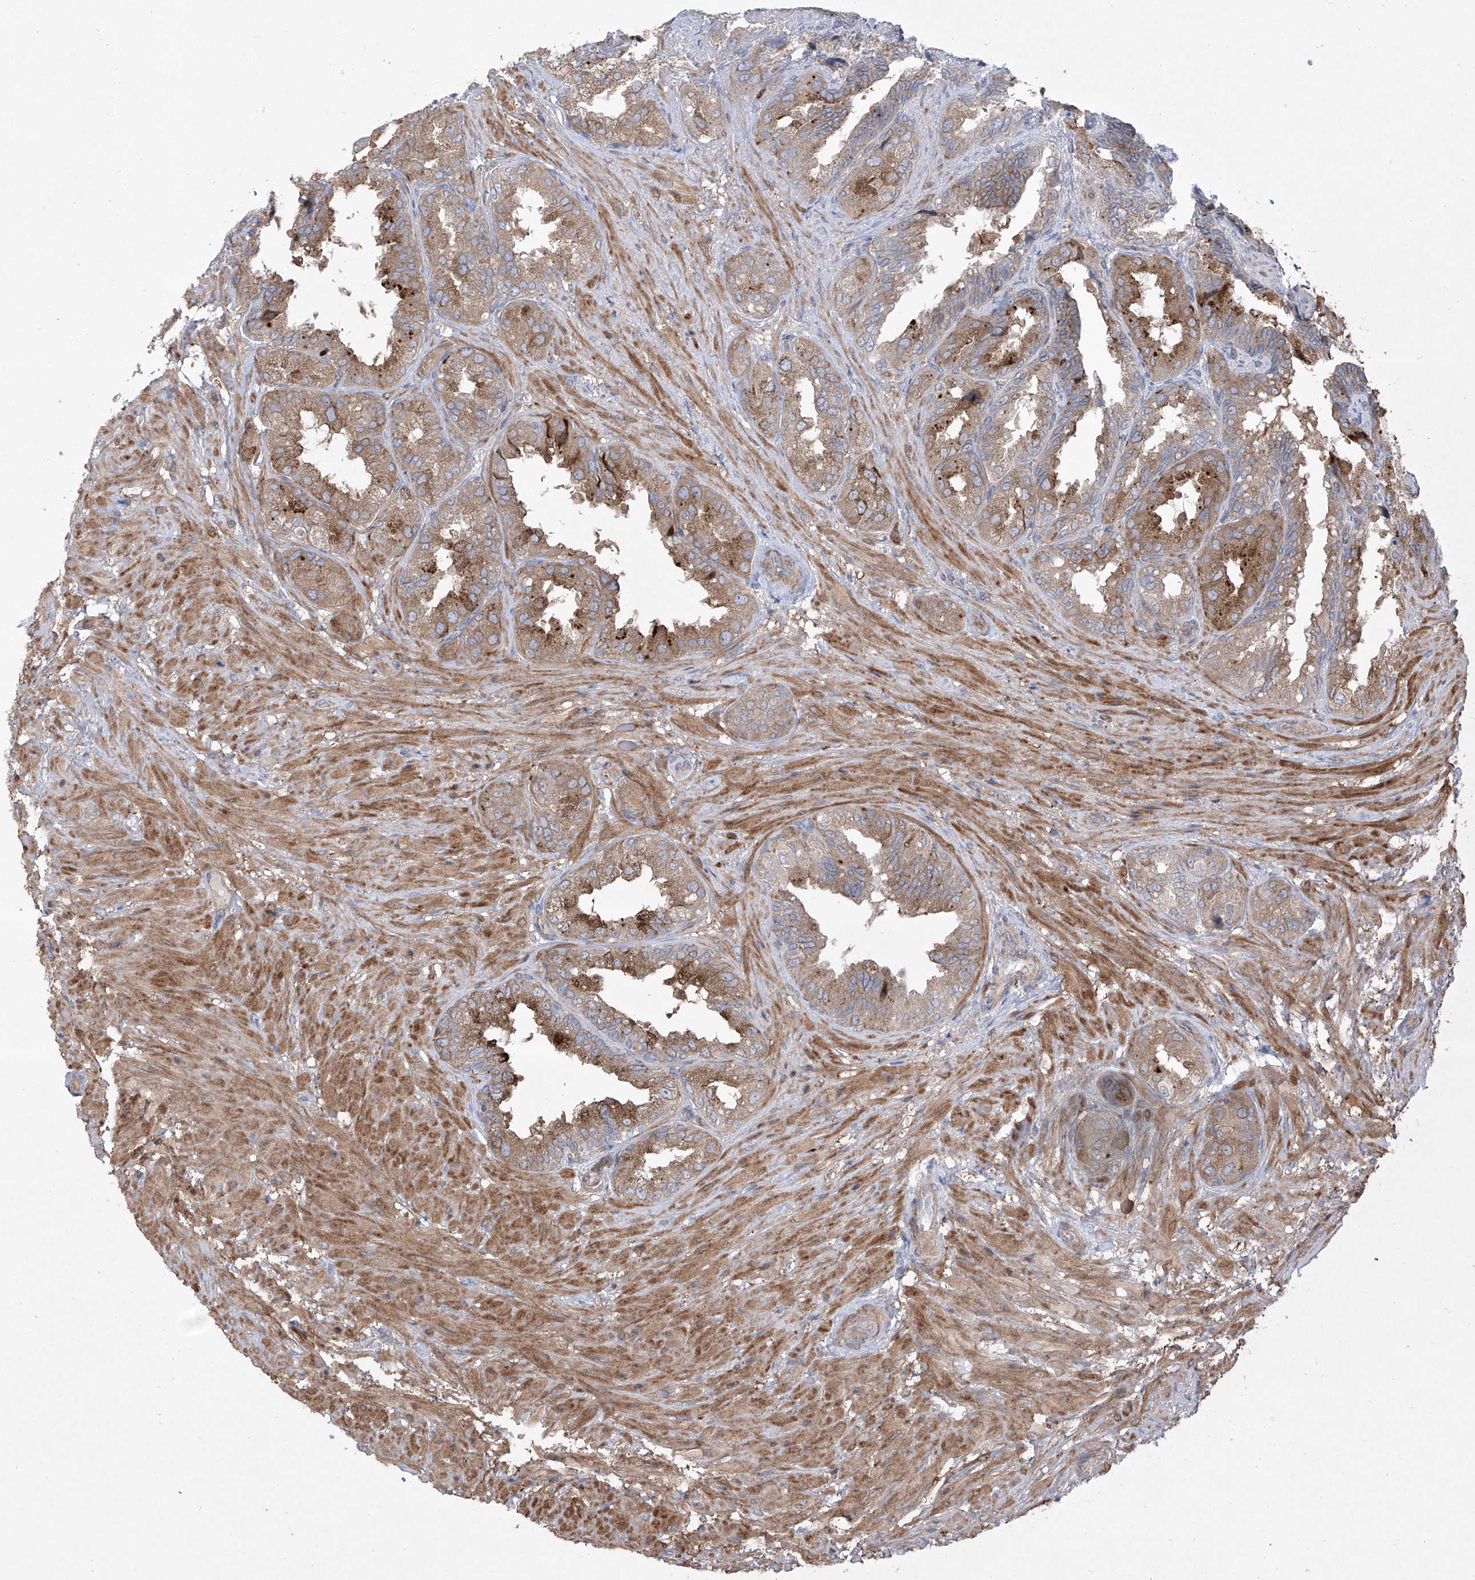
{"staining": {"intensity": "moderate", "quantity": ">75%", "location": "cytoplasmic/membranous"}, "tissue": "seminal vesicle", "cell_type": "Glandular cells", "image_type": "normal", "snomed": [{"axis": "morphology", "description": "Normal tissue, NOS"}, {"axis": "topography", "description": "Seminal veicle"}, {"axis": "topography", "description": "Peripheral nerve tissue"}], "caption": "Protein staining of normal seminal vesicle reveals moderate cytoplasmic/membranous positivity in about >75% of glandular cells. The staining was performed using DAB (3,3'-diaminobenzidine) to visualize the protein expression in brown, while the nuclei were stained in blue with hematoxylin (Magnification: 20x).", "gene": "KLC4", "patient": {"sex": "male", "age": 63}}